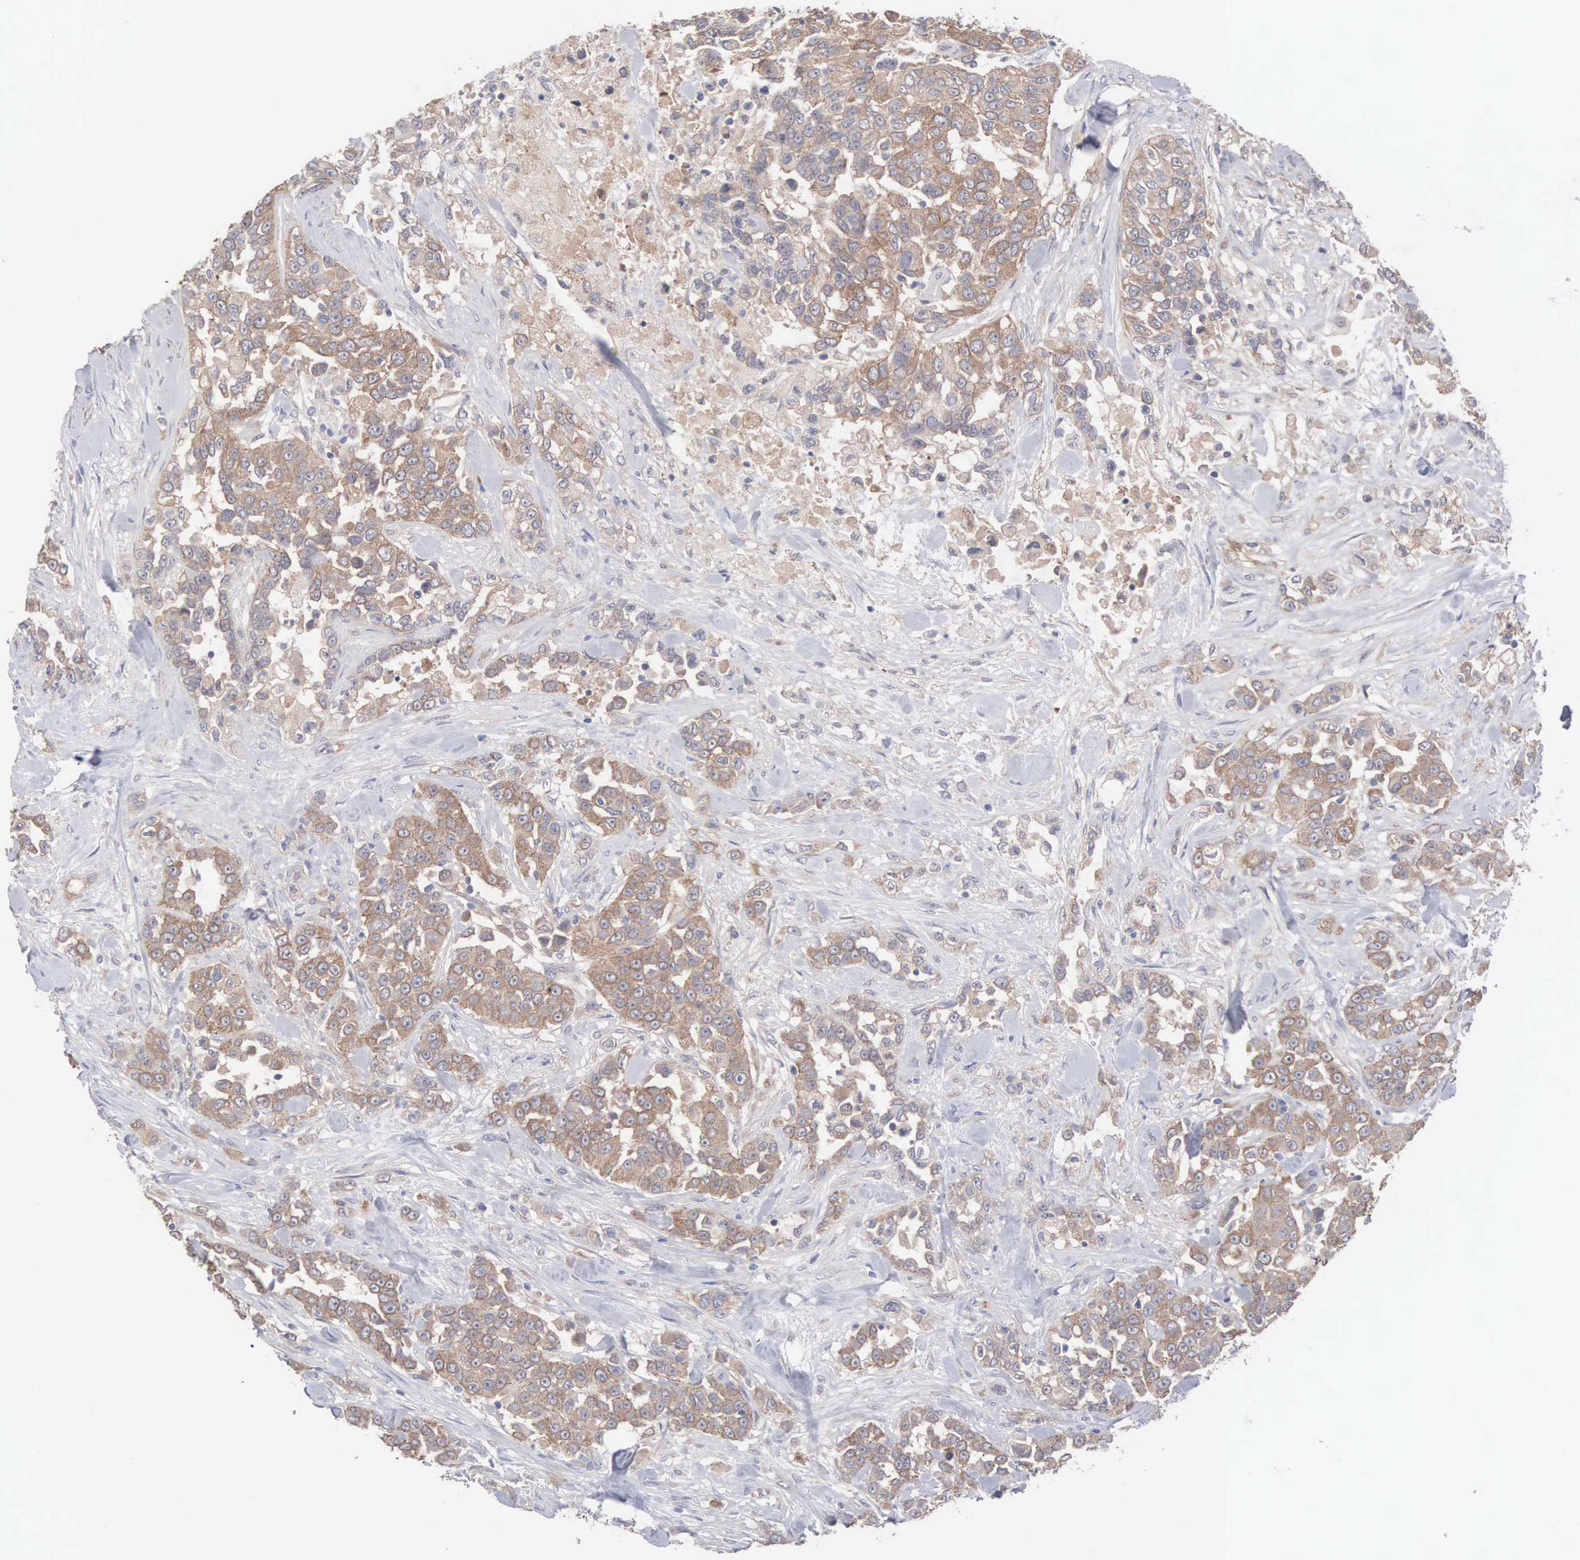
{"staining": {"intensity": "moderate", "quantity": ">75%", "location": "cytoplasmic/membranous"}, "tissue": "urothelial cancer", "cell_type": "Tumor cells", "image_type": "cancer", "snomed": [{"axis": "morphology", "description": "Urothelial carcinoma, High grade"}, {"axis": "topography", "description": "Urinary bladder"}], "caption": "An image of human high-grade urothelial carcinoma stained for a protein demonstrates moderate cytoplasmic/membranous brown staining in tumor cells.", "gene": "INF2", "patient": {"sex": "female", "age": 80}}